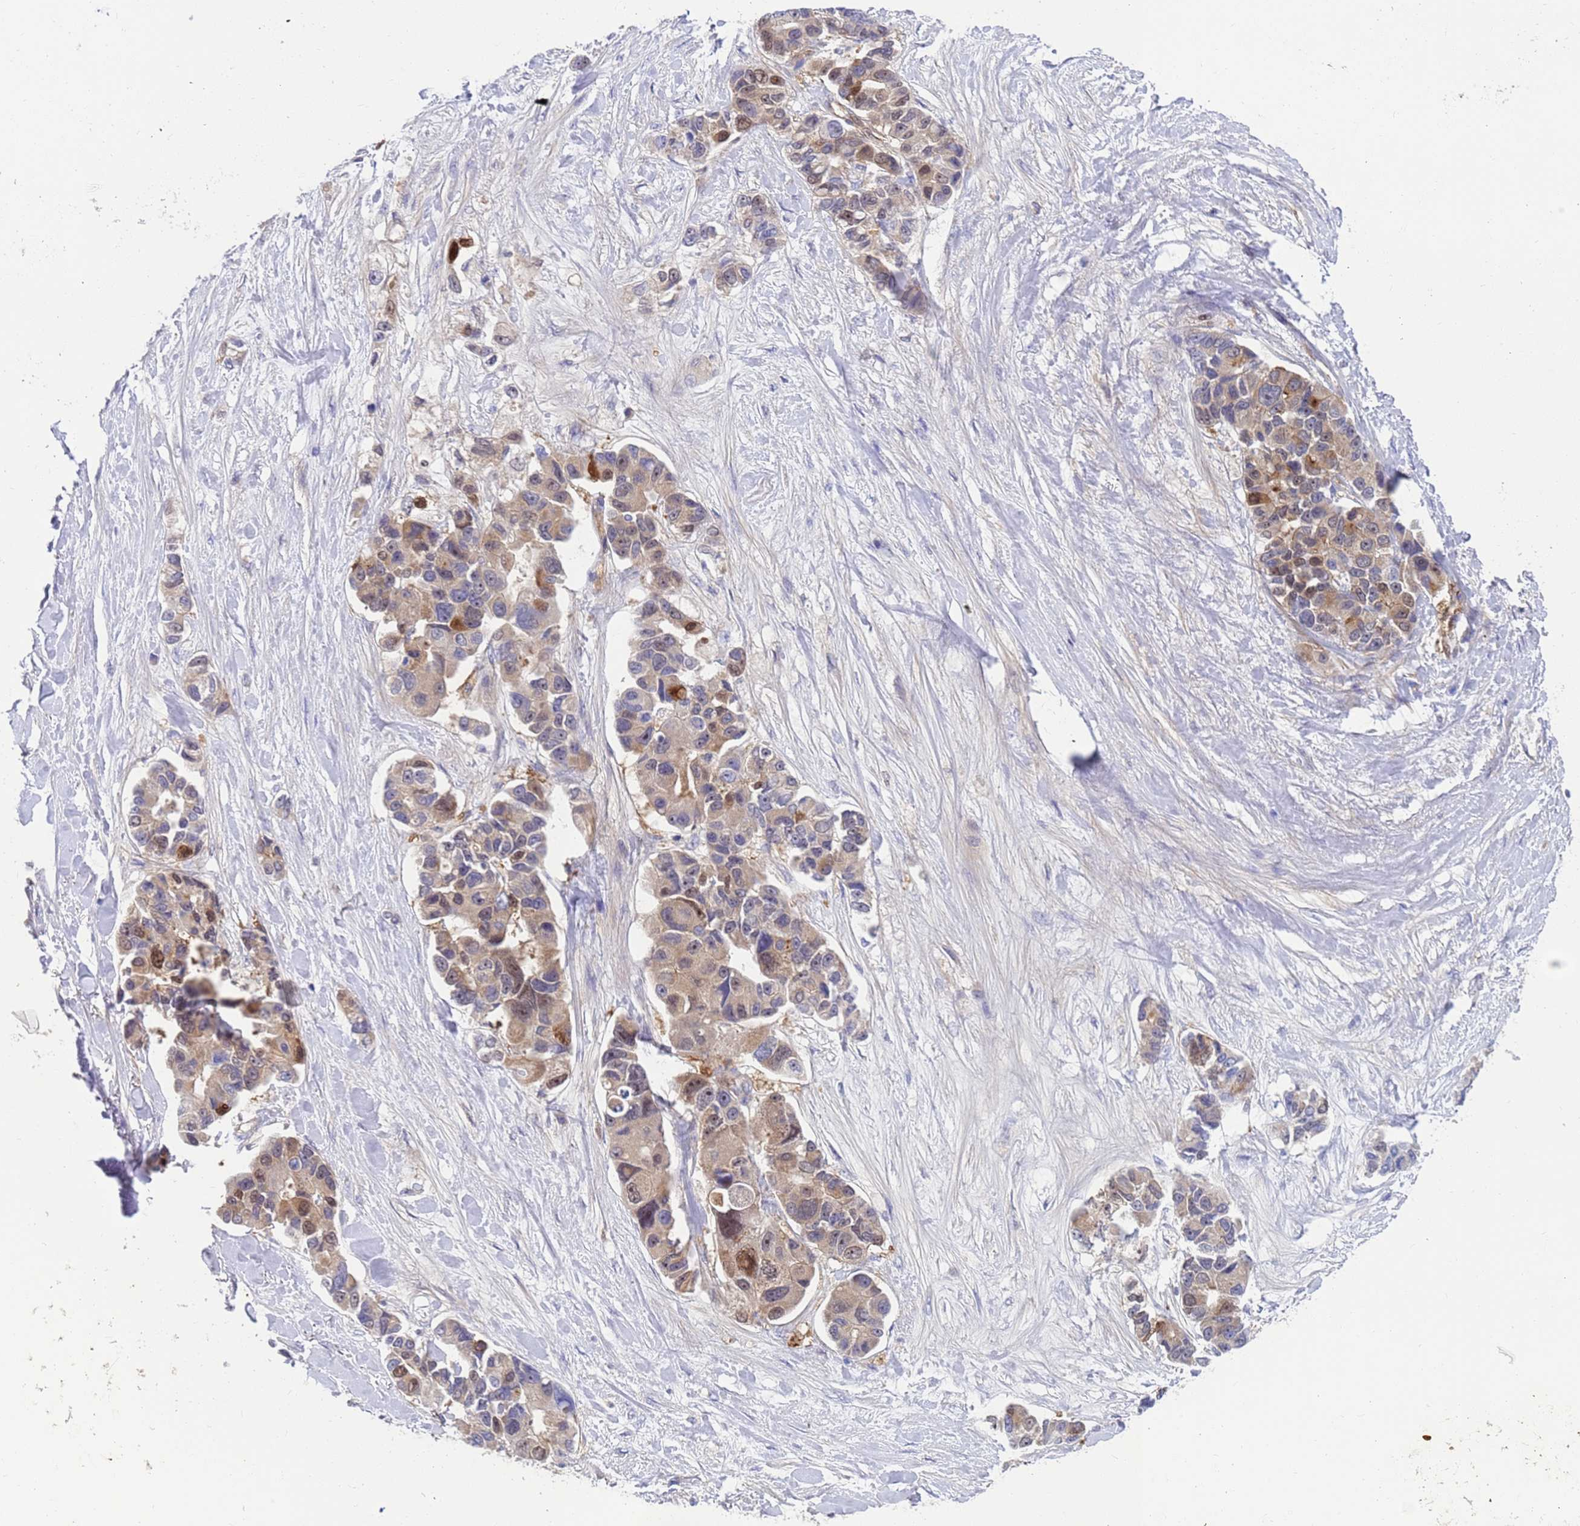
{"staining": {"intensity": "moderate", "quantity": ">75%", "location": "cytoplasmic/membranous,nuclear"}, "tissue": "lung cancer", "cell_type": "Tumor cells", "image_type": "cancer", "snomed": [{"axis": "morphology", "description": "Adenocarcinoma, NOS"}, {"axis": "topography", "description": "Lung"}], "caption": "Protein expression by immunohistochemistry (IHC) reveals moderate cytoplasmic/membranous and nuclear staining in about >75% of tumor cells in lung adenocarcinoma.", "gene": "FOXRED1", "patient": {"sex": "female", "age": 54}}